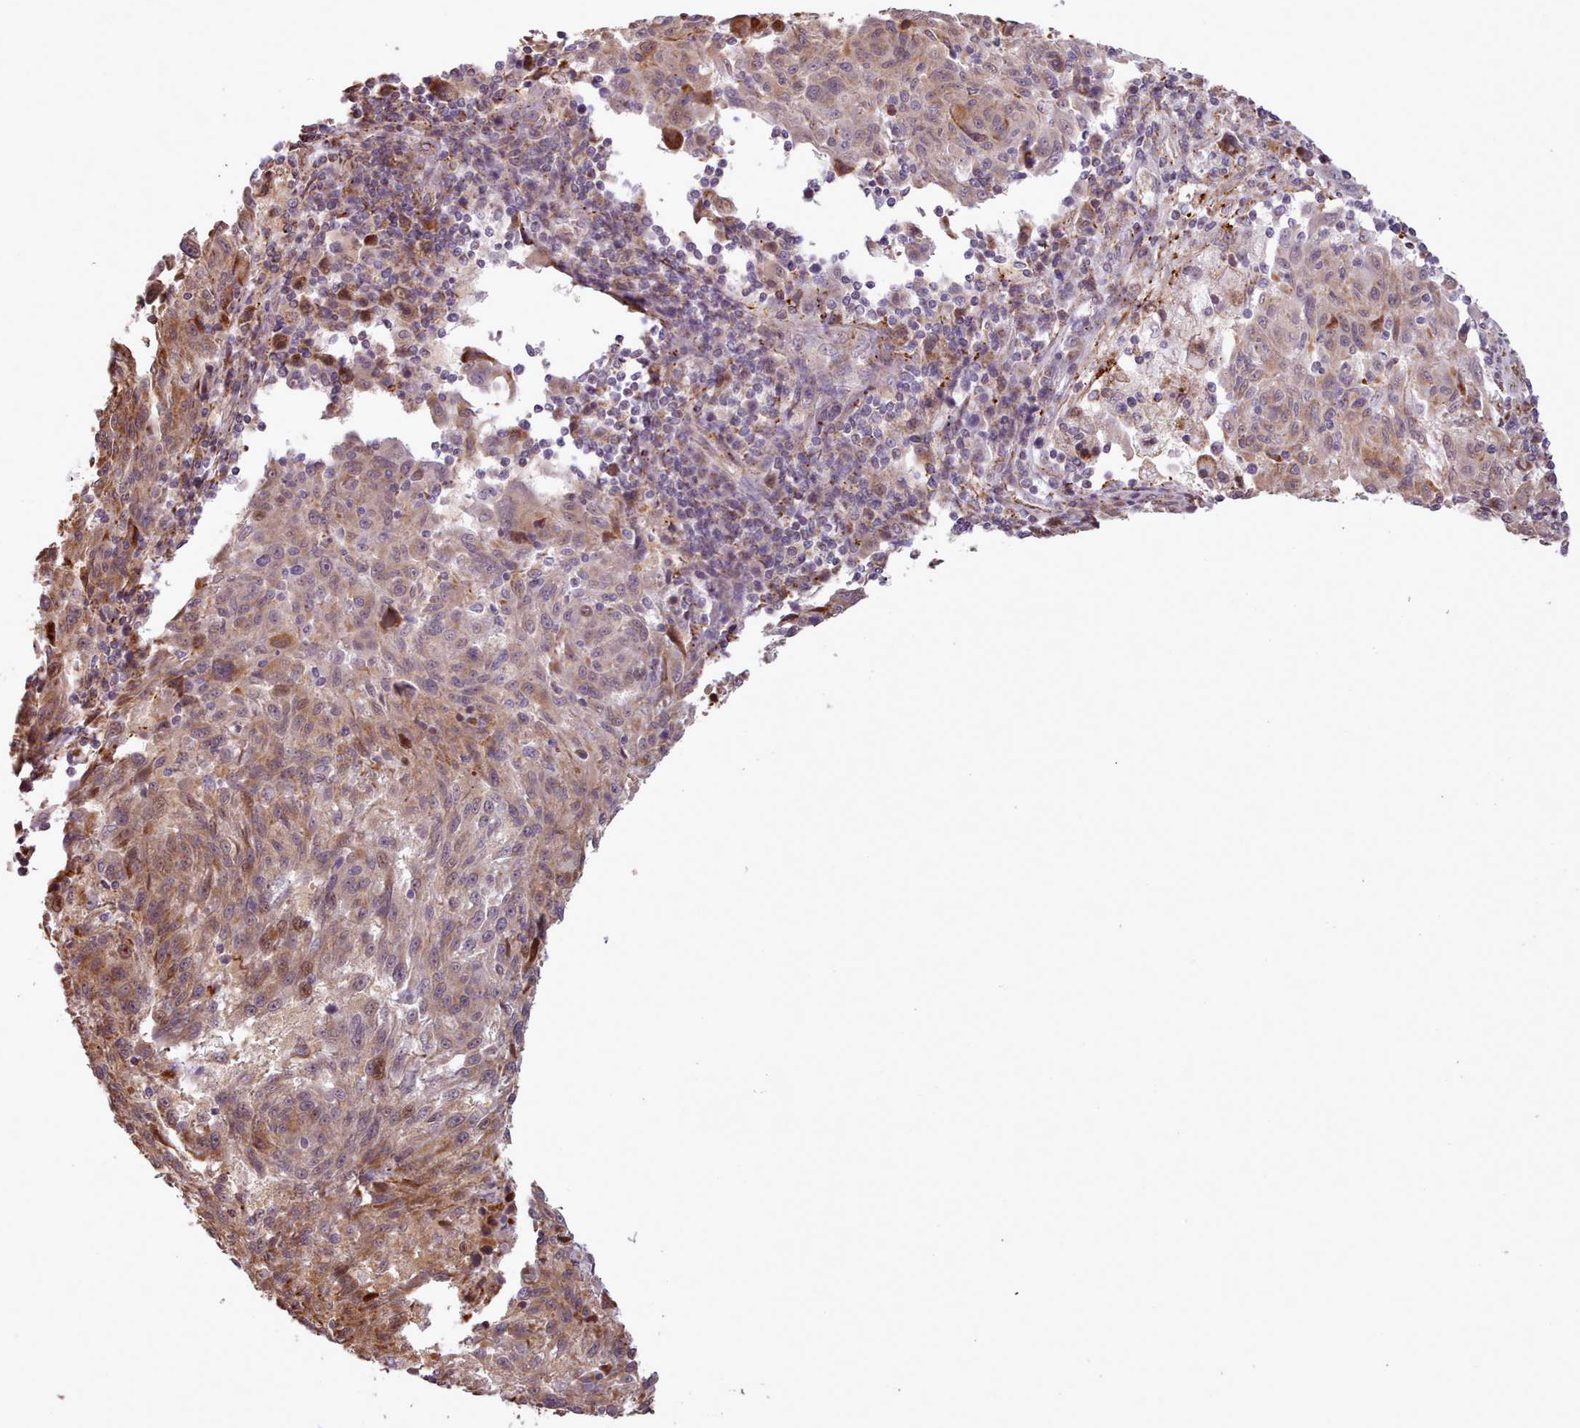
{"staining": {"intensity": "moderate", "quantity": ">75%", "location": "cytoplasmic/membranous"}, "tissue": "melanoma", "cell_type": "Tumor cells", "image_type": "cancer", "snomed": [{"axis": "morphology", "description": "Malignant melanoma, NOS"}, {"axis": "topography", "description": "Skin"}], "caption": "This is a micrograph of immunohistochemistry (IHC) staining of melanoma, which shows moderate positivity in the cytoplasmic/membranous of tumor cells.", "gene": "ZMYM4", "patient": {"sex": "male", "age": 53}}